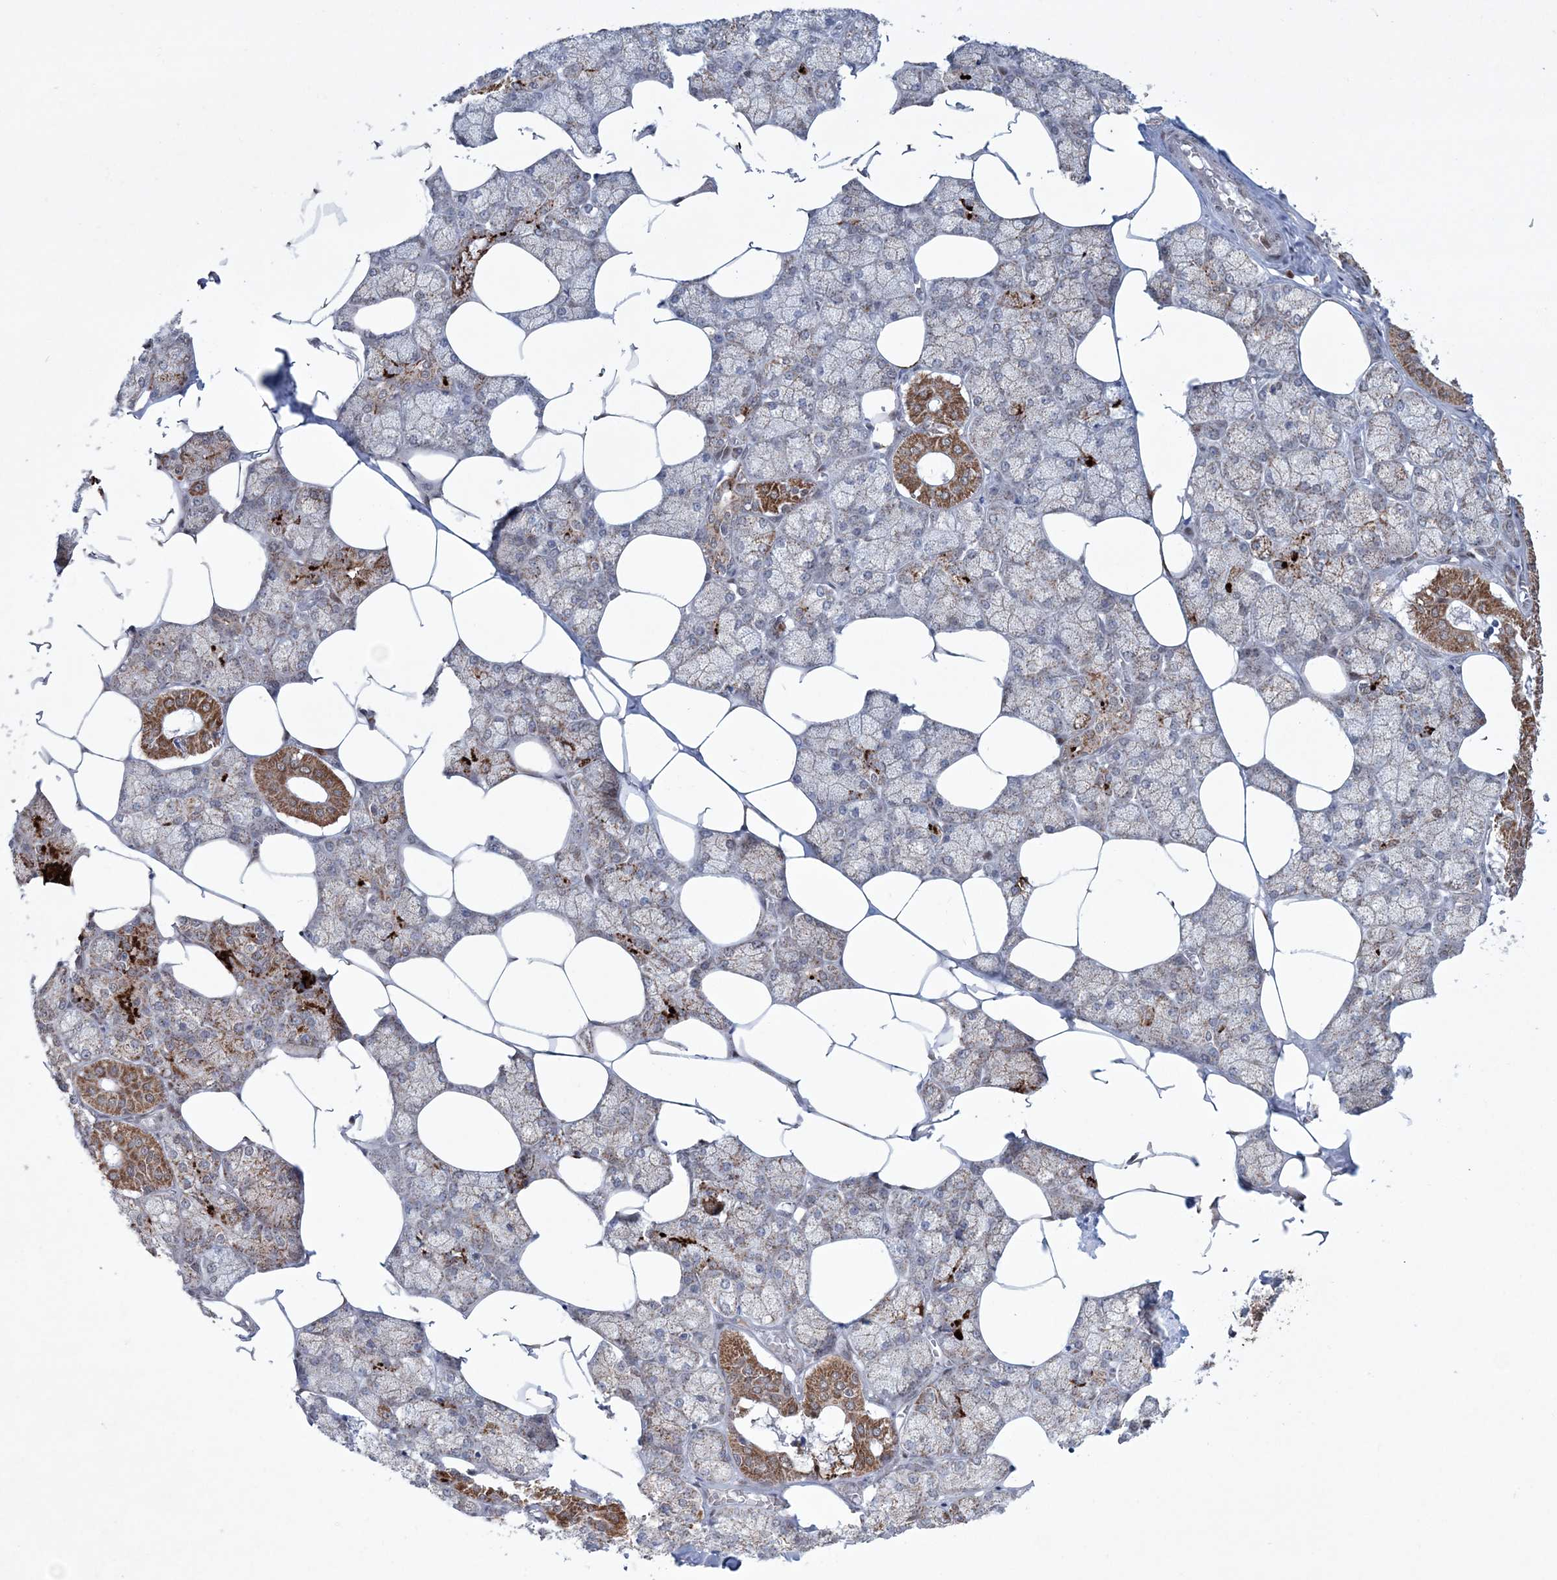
{"staining": {"intensity": "moderate", "quantity": "25%-75%", "location": "cytoplasmic/membranous"}, "tissue": "salivary gland", "cell_type": "Glandular cells", "image_type": "normal", "snomed": [{"axis": "morphology", "description": "Normal tissue, NOS"}, {"axis": "topography", "description": "Salivary gland"}], "caption": "DAB (3,3'-diaminobenzidine) immunohistochemical staining of normal human salivary gland displays moderate cytoplasmic/membranous protein expression in approximately 25%-75% of glandular cells. (DAB = brown stain, brightfield microscopy at high magnification).", "gene": "CES4A", "patient": {"sex": "male", "age": 62}}